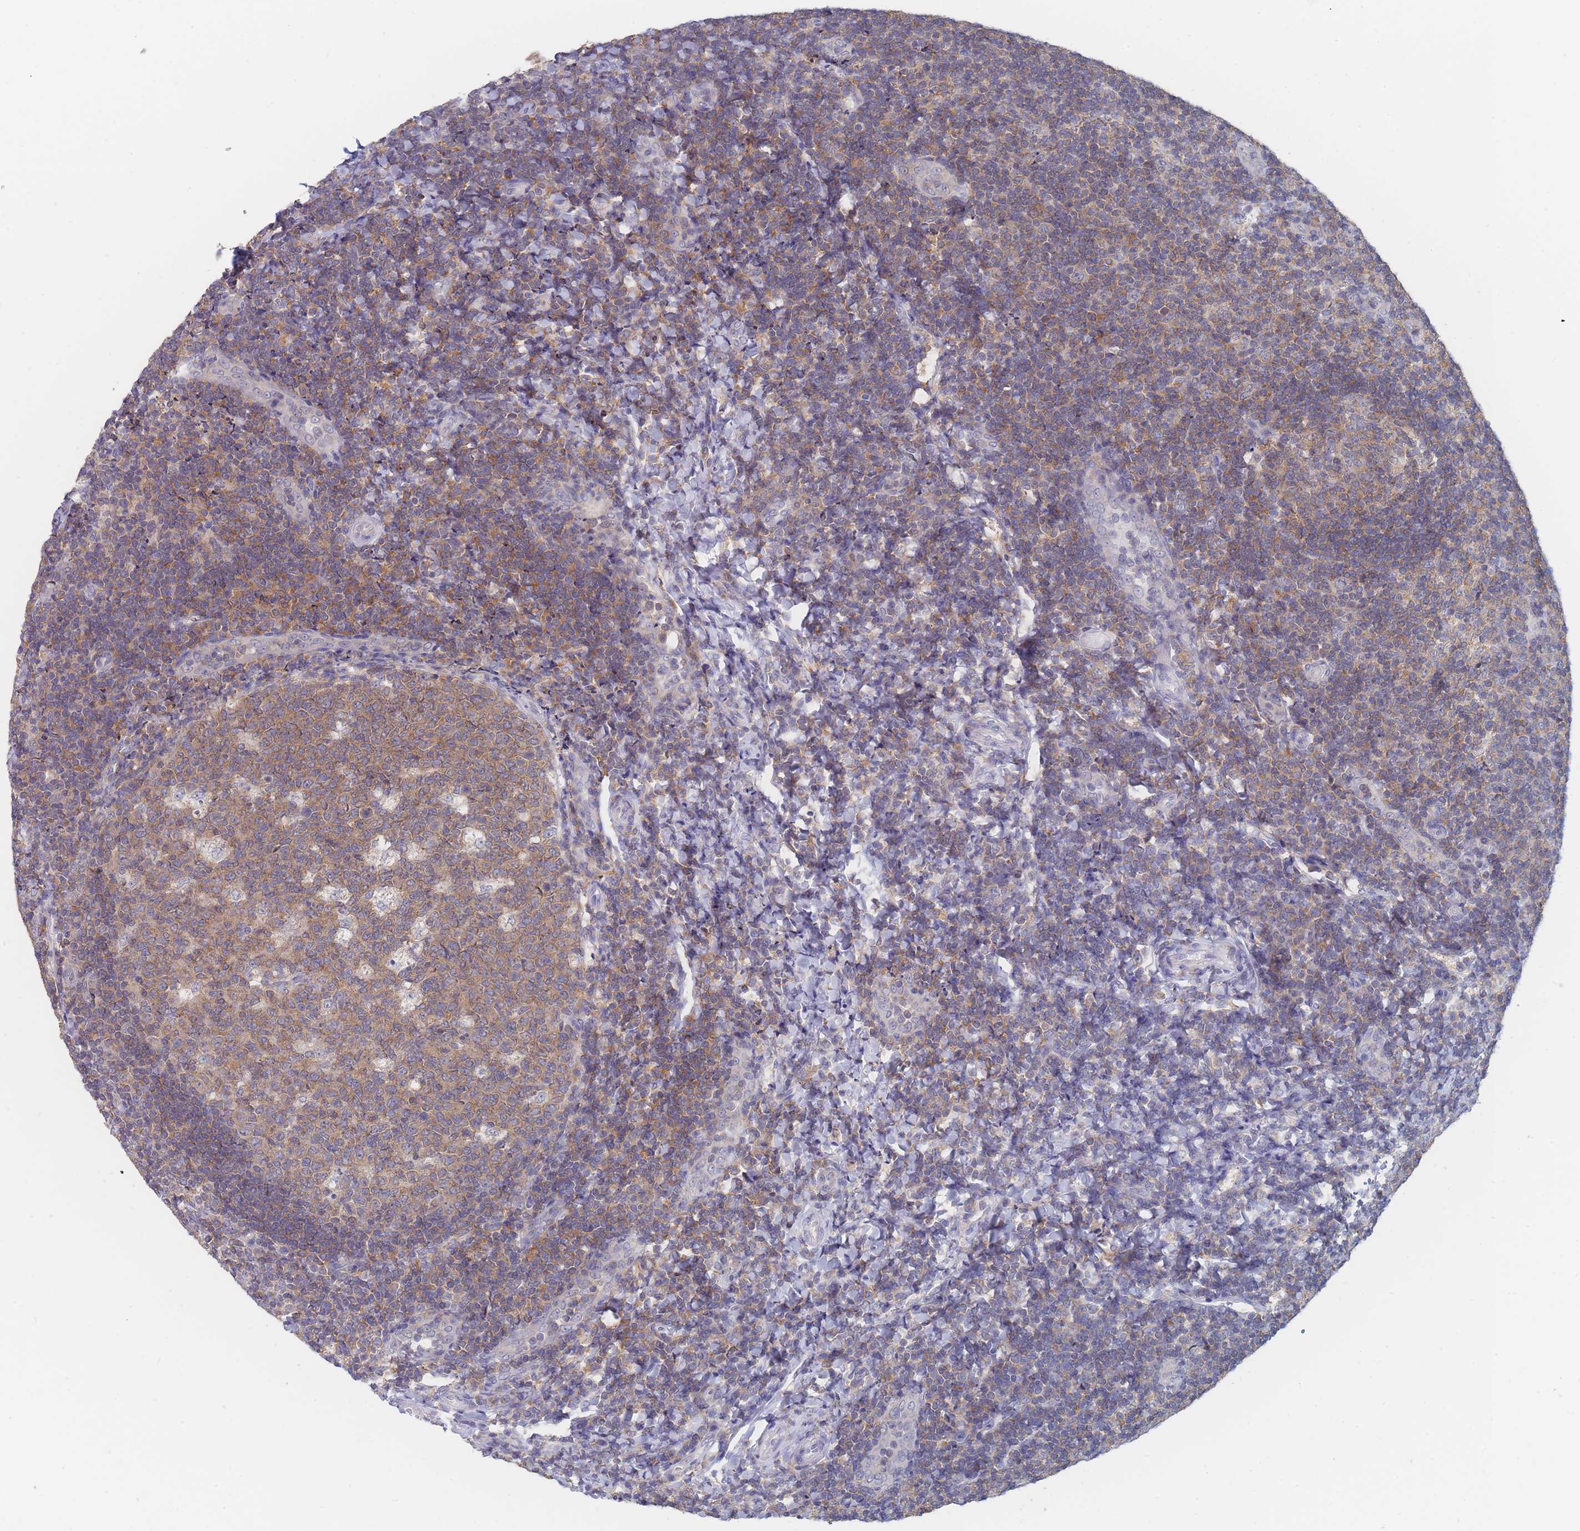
{"staining": {"intensity": "moderate", "quantity": ">75%", "location": "cytoplasmic/membranous"}, "tissue": "tonsil", "cell_type": "Germinal center cells", "image_type": "normal", "snomed": [{"axis": "morphology", "description": "Normal tissue, NOS"}, {"axis": "topography", "description": "Tonsil"}], "caption": "Protein expression analysis of benign human tonsil reveals moderate cytoplasmic/membranous expression in about >75% of germinal center cells. The protein of interest is shown in brown color, while the nuclei are stained blue.", "gene": "PPP6C", "patient": {"sex": "male", "age": 17}}